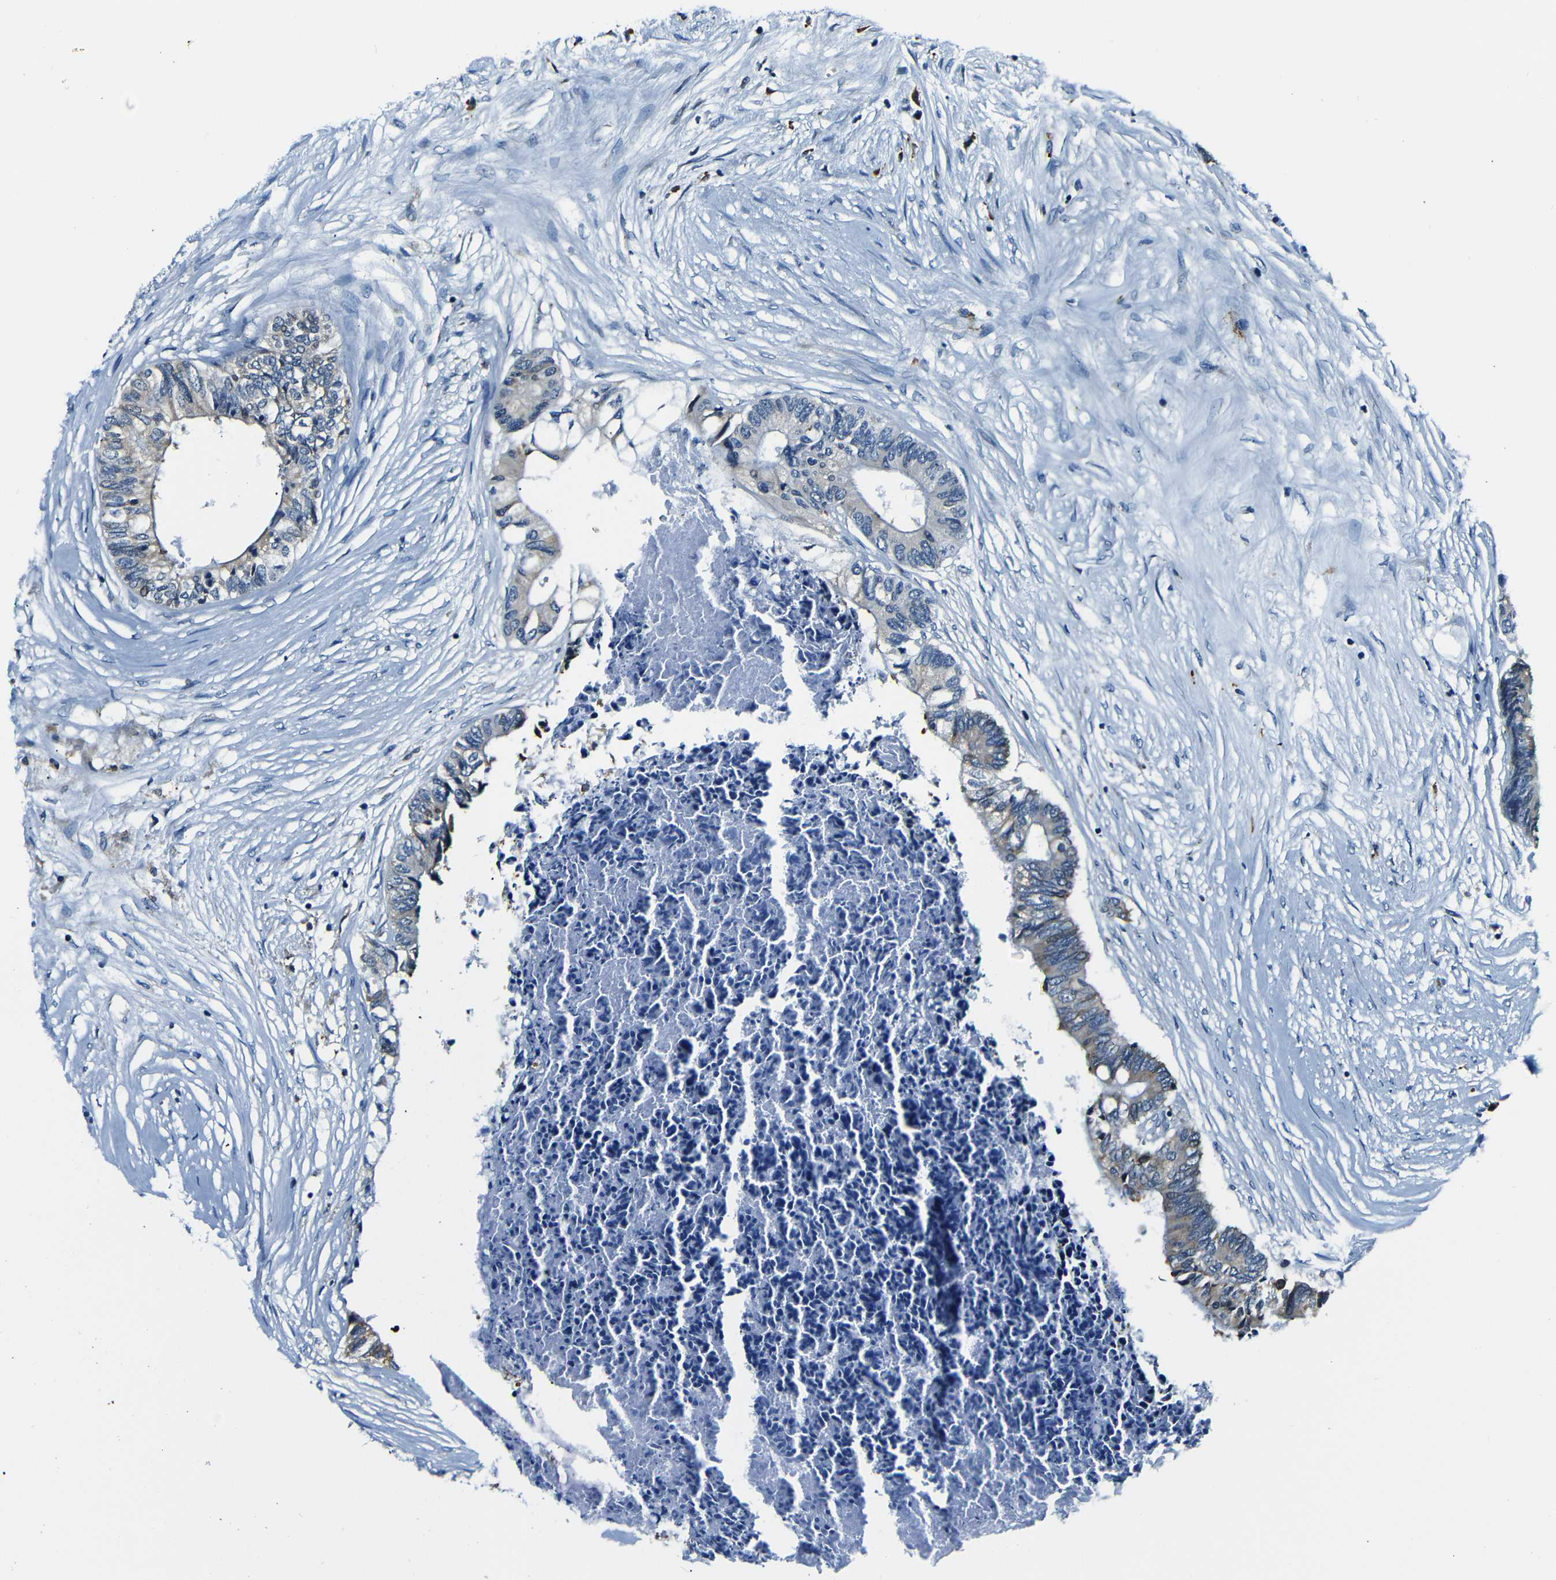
{"staining": {"intensity": "weak", "quantity": "25%-75%", "location": "cytoplasmic/membranous"}, "tissue": "colorectal cancer", "cell_type": "Tumor cells", "image_type": "cancer", "snomed": [{"axis": "morphology", "description": "Adenocarcinoma, NOS"}, {"axis": "topography", "description": "Rectum"}], "caption": "IHC (DAB) staining of colorectal cancer (adenocarcinoma) reveals weak cytoplasmic/membranous protein staining in approximately 25%-75% of tumor cells.", "gene": "NCBP3", "patient": {"sex": "male", "age": 63}}